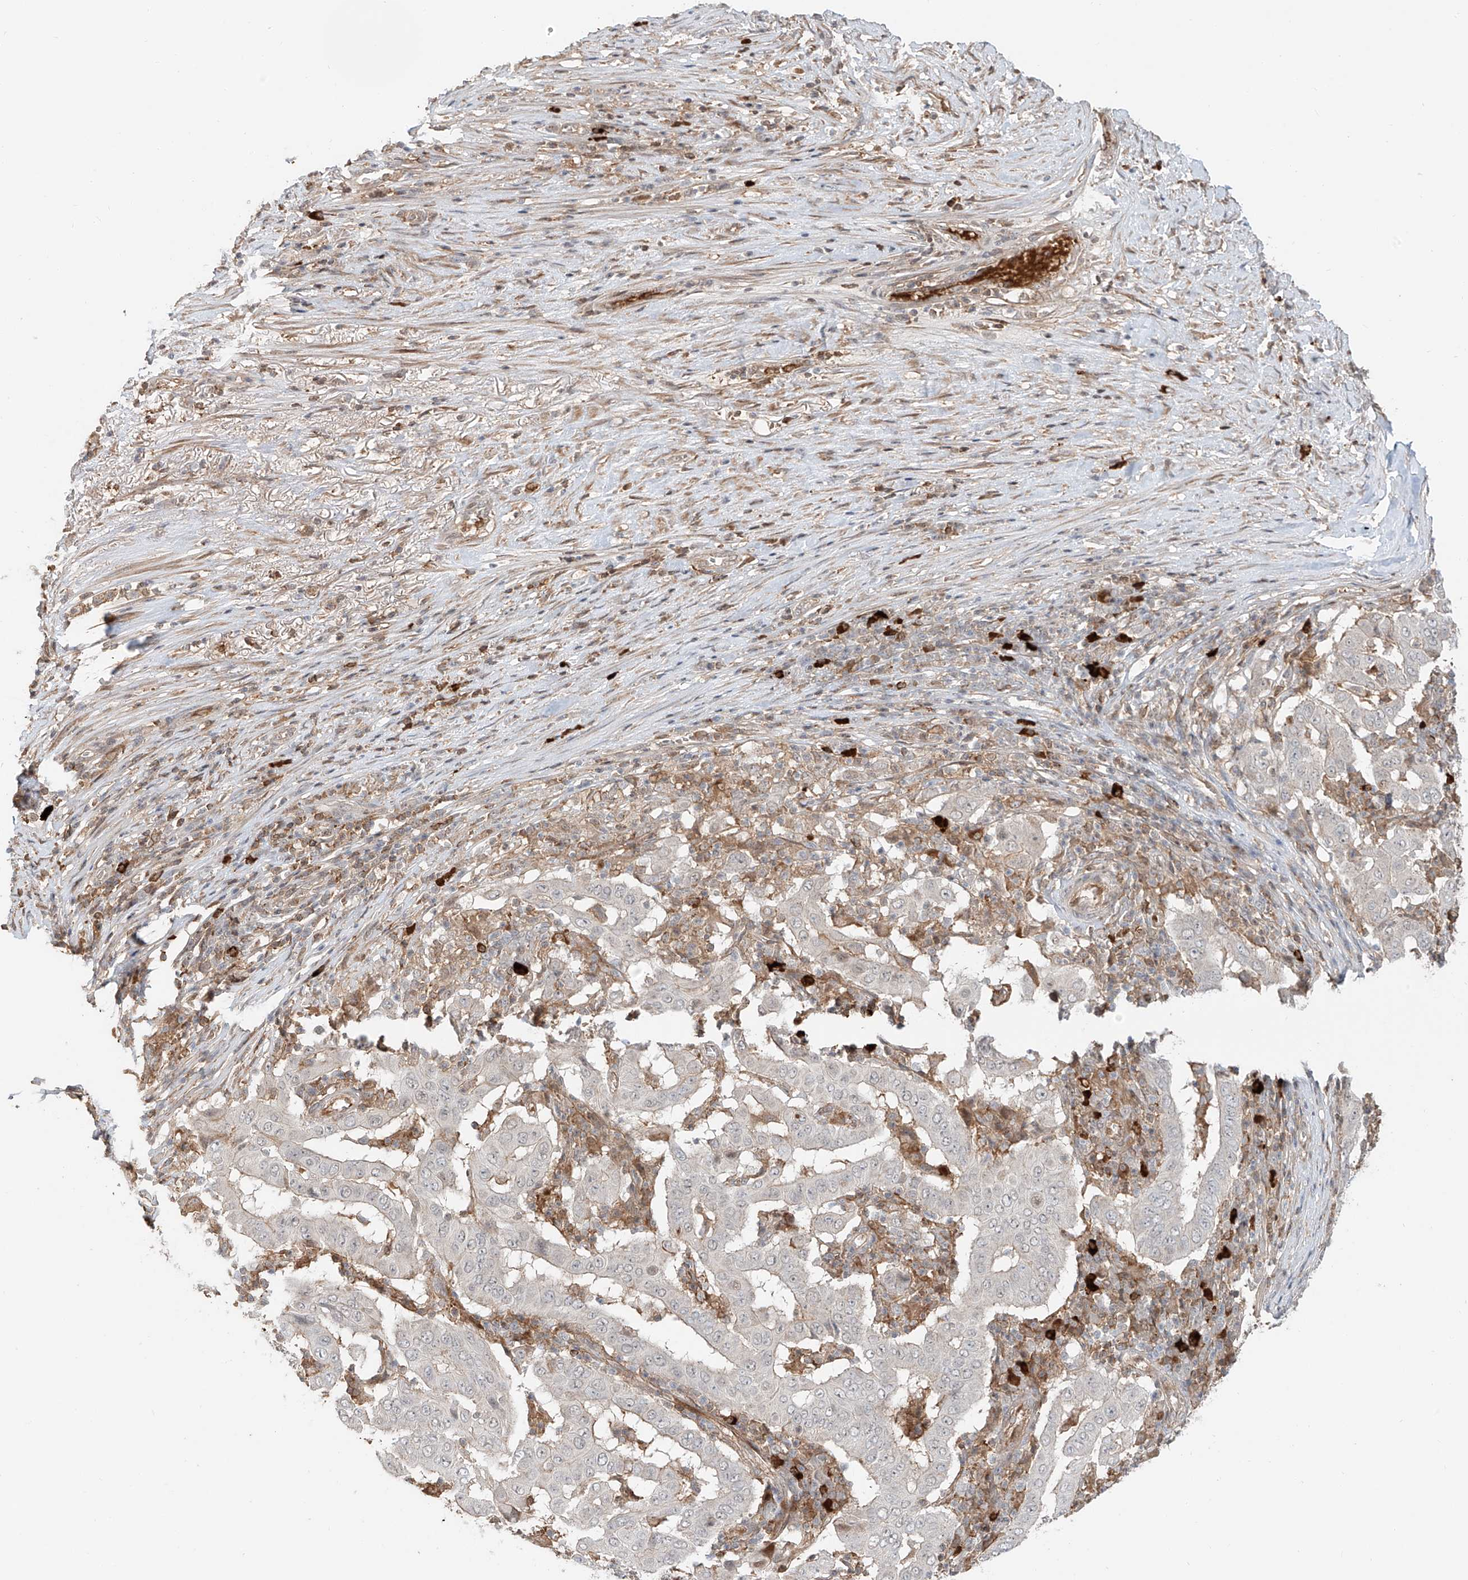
{"staining": {"intensity": "negative", "quantity": "none", "location": "none"}, "tissue": "pancreatic cancer", "cell_type": "Tumor cells", "image_type": "cancer", "snomed": [{"axis": "morphology", "description": "Adenocarcinoma, NOS"}, {"axis": "topography", "description": "Pancreas"}], "caption": "High magnification brightfield microscopy of adenocarcinoma (pancreatic) stained with DAB (3,3'-diaminobenzidine) (brown) and counterstained with hematoxylin (blue): tumor cells show no significant positivity. Nuclei are stained in blue.", "gene": "CEP162", "patient": {"sex": "male", "age": 63}}